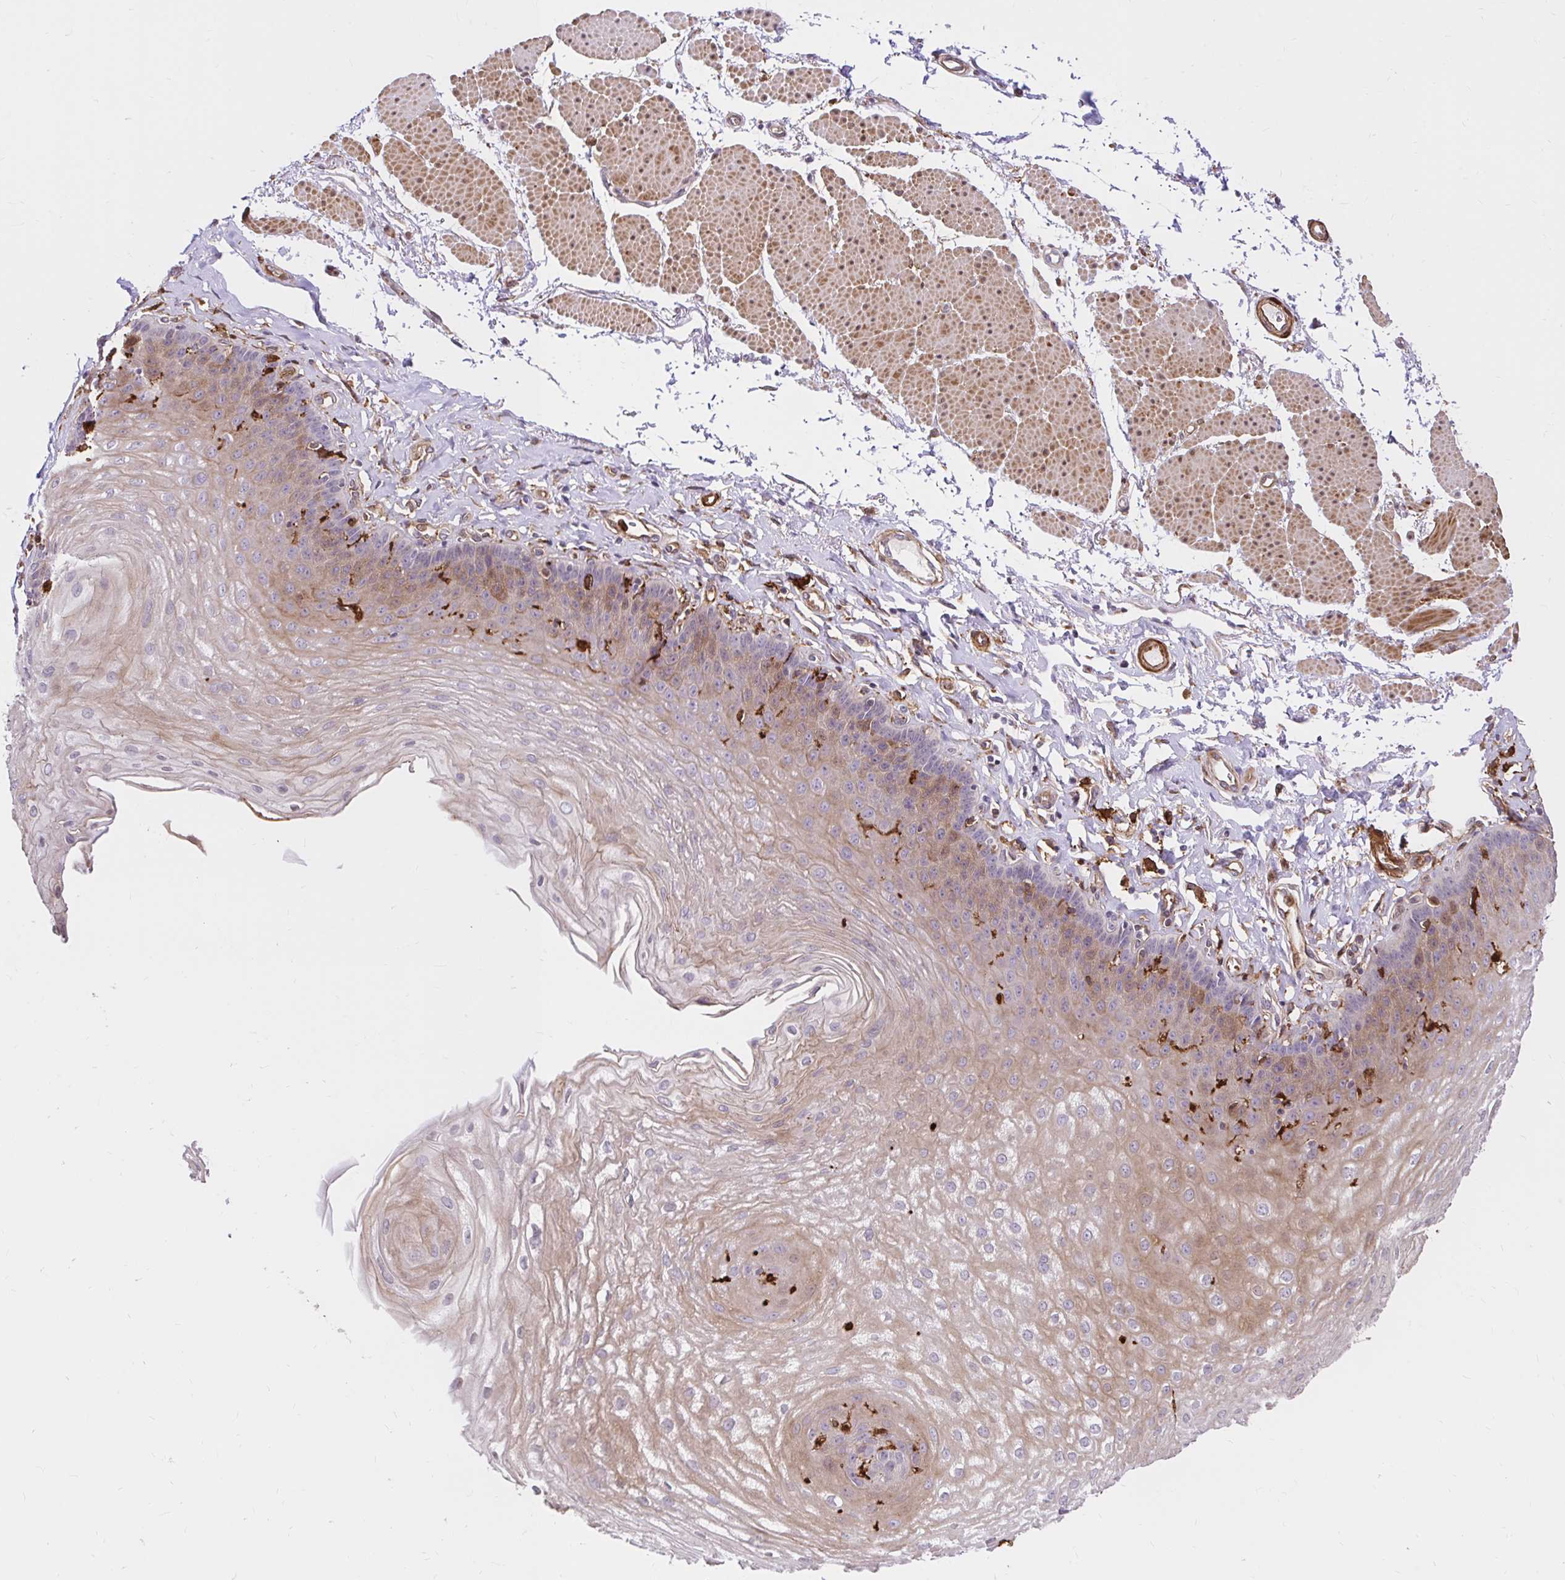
{"staining": {"intensity": "moderate", "quantity": "25%-75%", "location": "cytoplasmic/membranous"}, "tissue": "esophagus", "cell_type": "Squamous epithelial cells", "image_type": "normal", "snomed": [{"axis": "morphology", "description": "Normal tissue, NOS"}, {"axis": "topography", "description": "Esophagus"}], "caption": "The immunohistochemical stain shows moderate cytoplasmic/membranous expression in squamous epithelial cells of benign esophagus.", "gene": "GSN", "patient": {"sex": "female", "age": 81}}